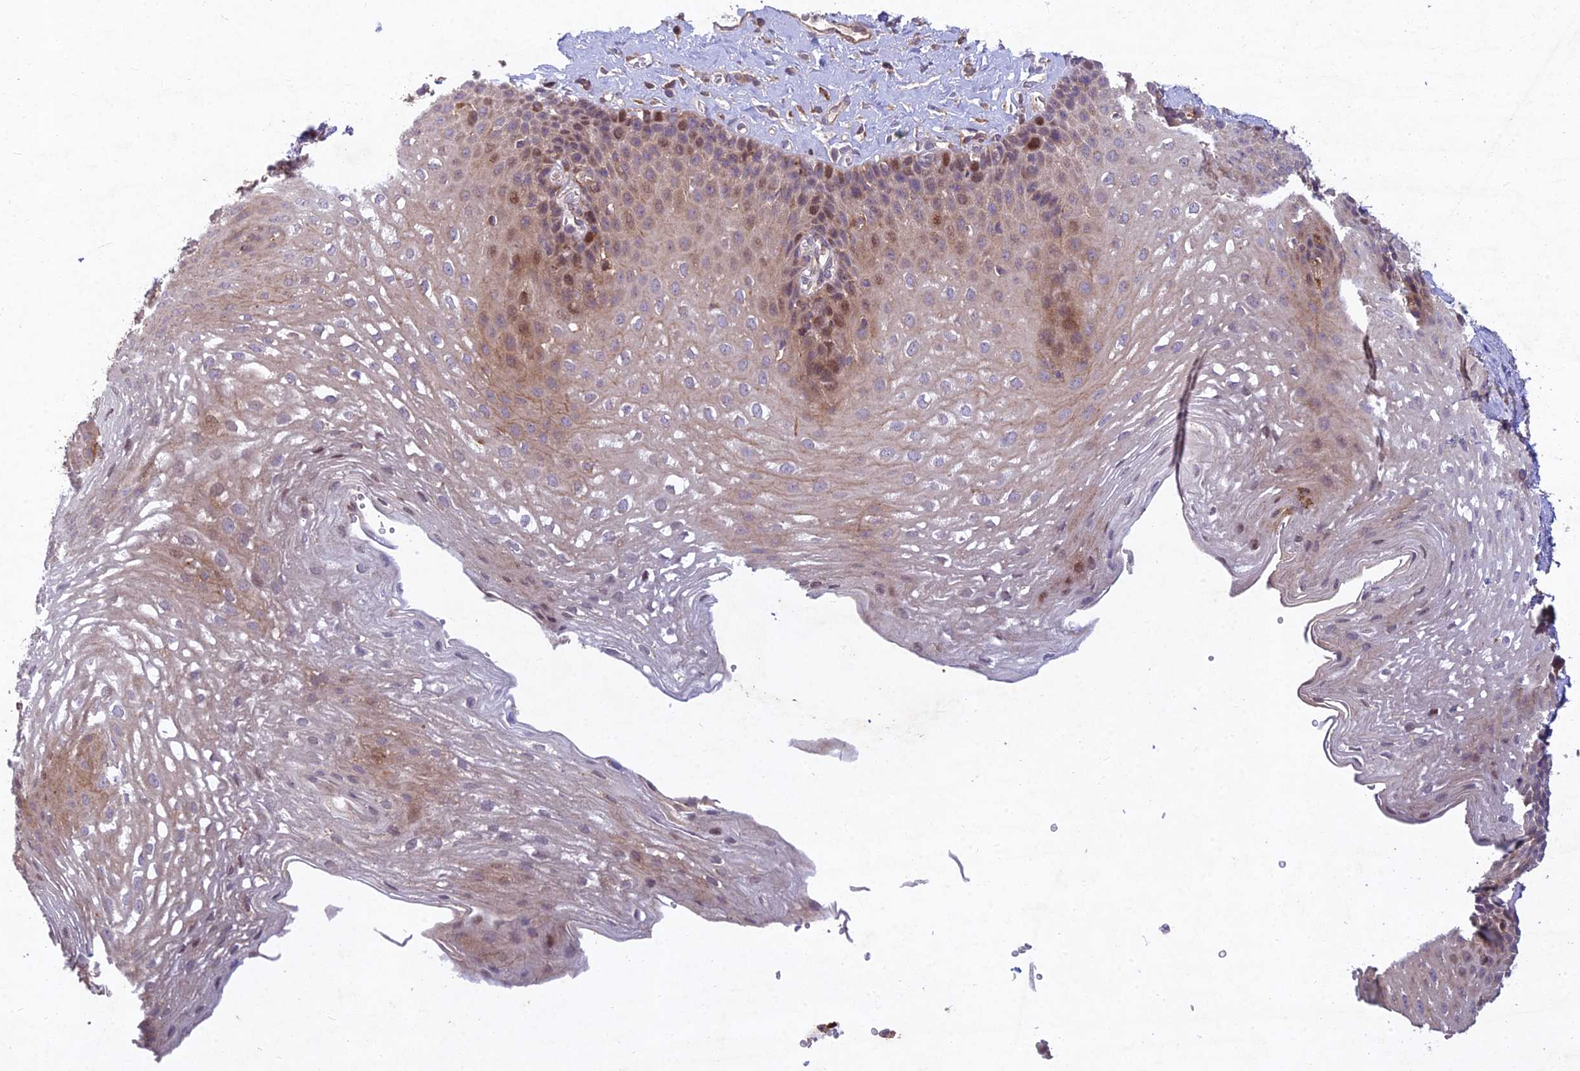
{"staining": {"intensity": "moderate", "quantity": "<25%", "location": "nuclear"}, "tissue": "esophagus", "cell_type": "Squamous epithelial cells", "image_type": "normal", "snomed": [{"axis": "morphology", "description": "Normal tissue, NOS"}, {"axis": "topography", "description": "Esophagus"}], "caption": "There is low levels of moderate nuclear staining in squamous epithelial cells of unremarkable esophagus, as demonstrated by immunohistochemical staining (brown color).", "gene": "RELCH", "patient": {"sex": "female", "age": 66}}